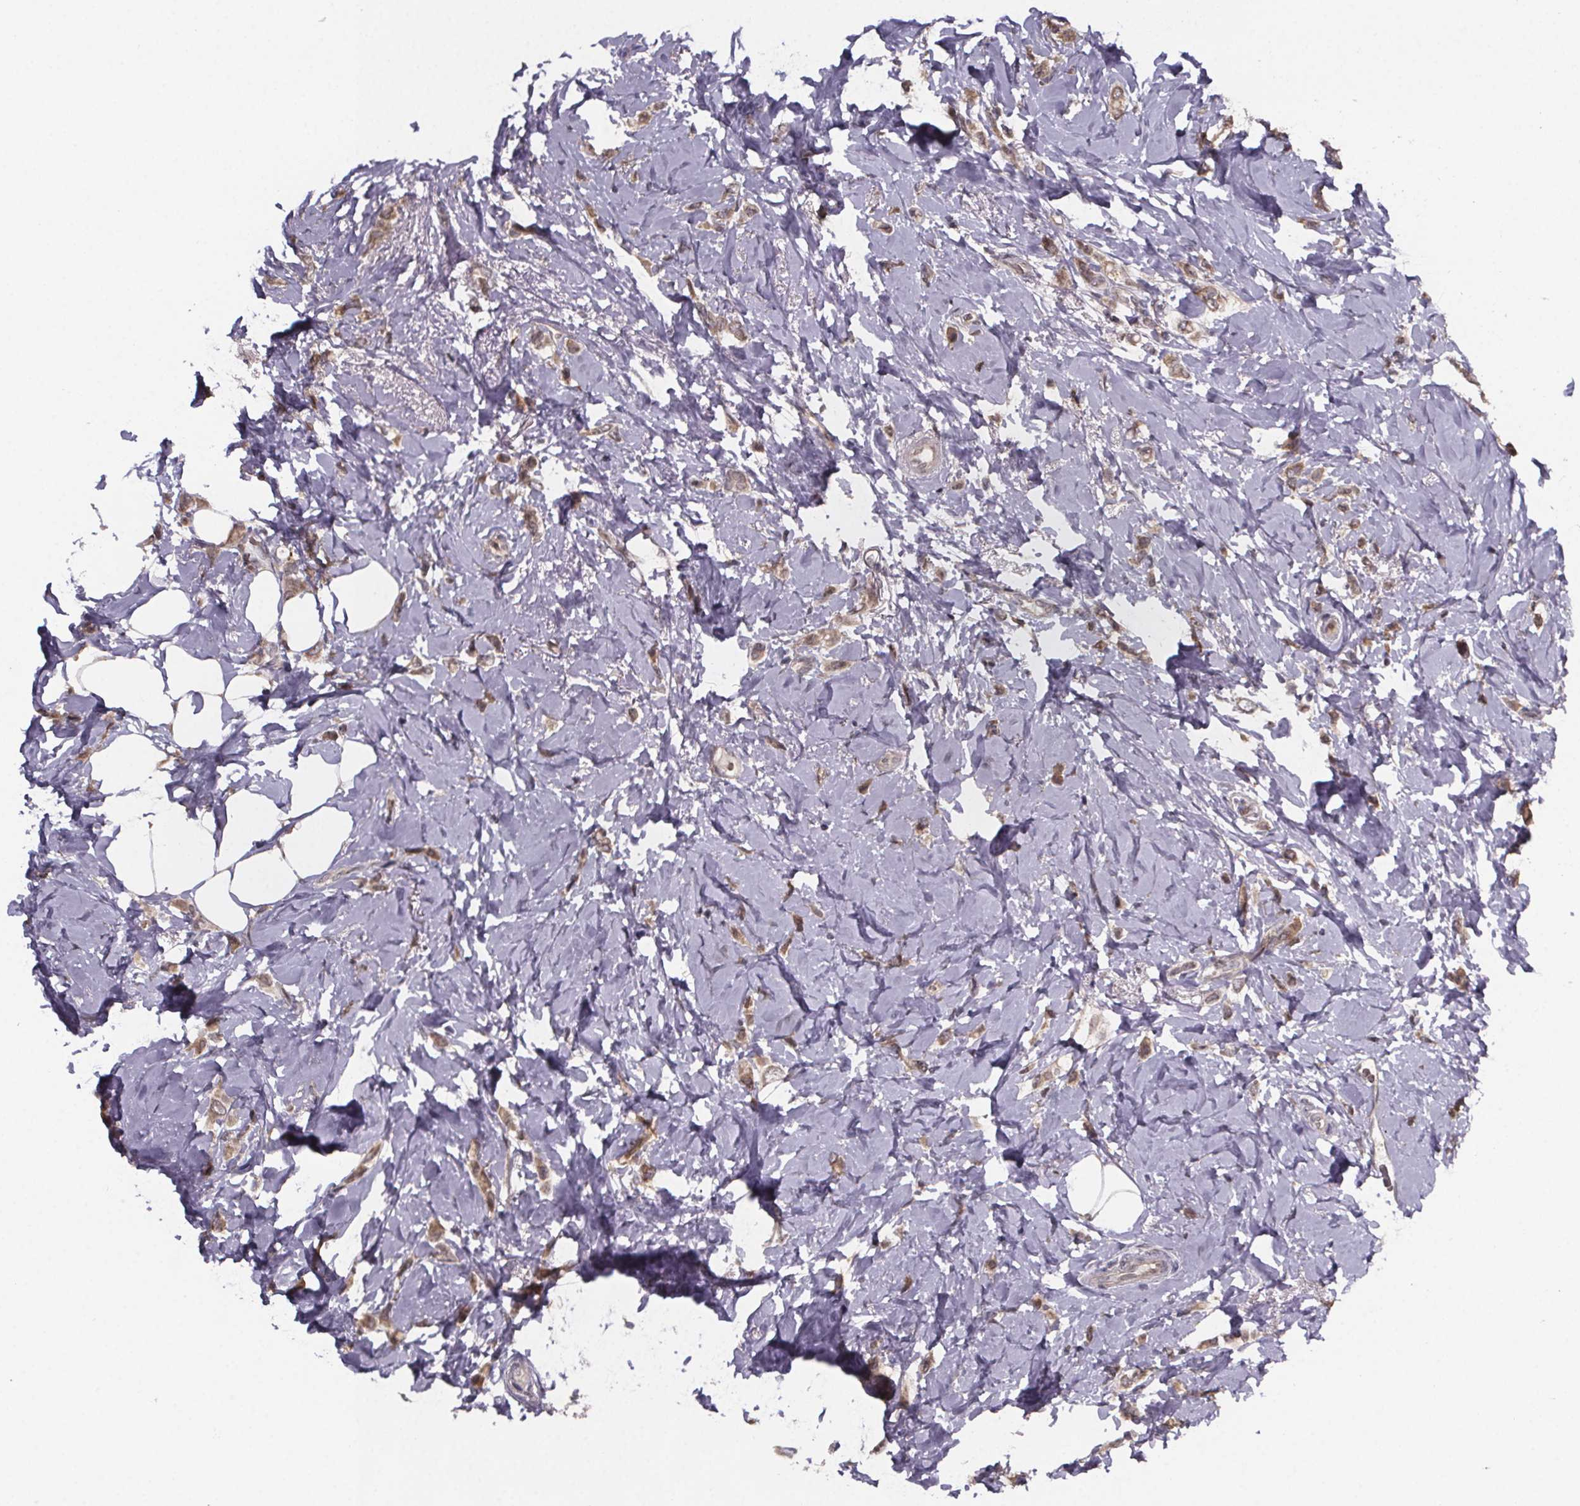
{"staining": {"intensity": "moderate", "quantity": ">75%", "location": "cytoplasmic/membranous"}, "tissue": "breast cancer", "cell_type": "Tumor cells", "image_type": "cancer", "snomed": [{"axis": "morphology", "description": "Lobular carcinoma"}, {"axis": "topography", "description": "Breast"}], "caption": "Moderate cytoplasmic/membranous staining for a protein is present in approximately >75% of tumor cells of breast cancer (lobular carcinoma) using immunohistochemistry (IHC).", "gene": "SAT1", "patient": {"sex": "female", "age": 66}}